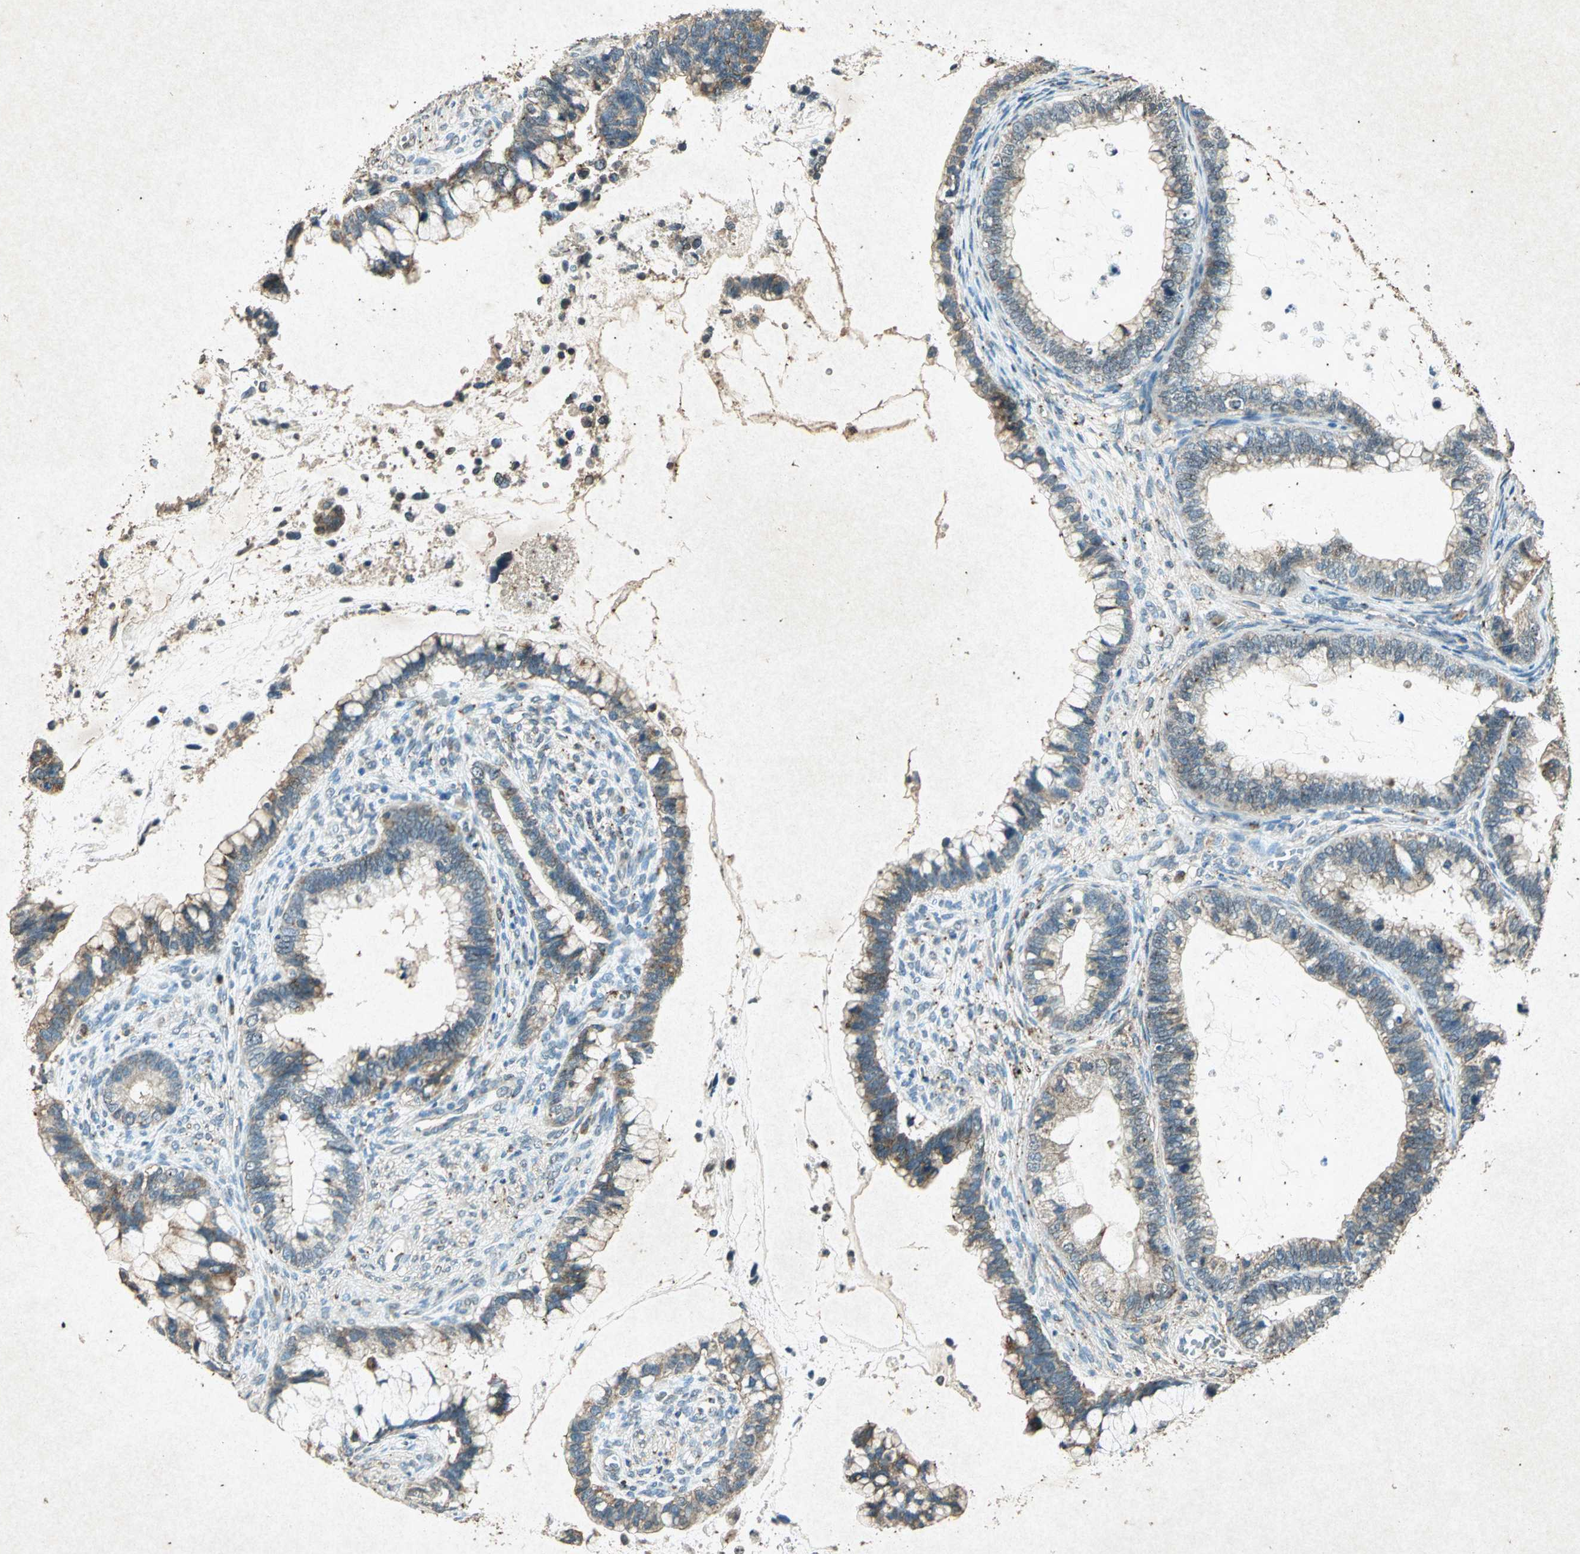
{"staining": {"intensity": "moderate", "quantity": "25%-75%", "location": "cytoplasmic/membranous"}, "tissue": "cervical cancer", "cell_type": "Tumor cells", "image_type": "cancer", "snomed": [{"axis": "morphology", "description": "Adenocarcinoma, NOS"}, {"axis": "topography", "description": "Cervix"}], "caption": "Cervical adenocarcinoma stained for a protein (brown) shows moderate cytoplasmic/membranous positive staining in about 25%-75% of tumor cells.", "gene": "PSEN1", "patient": {"sex": "female", "age": 44}}